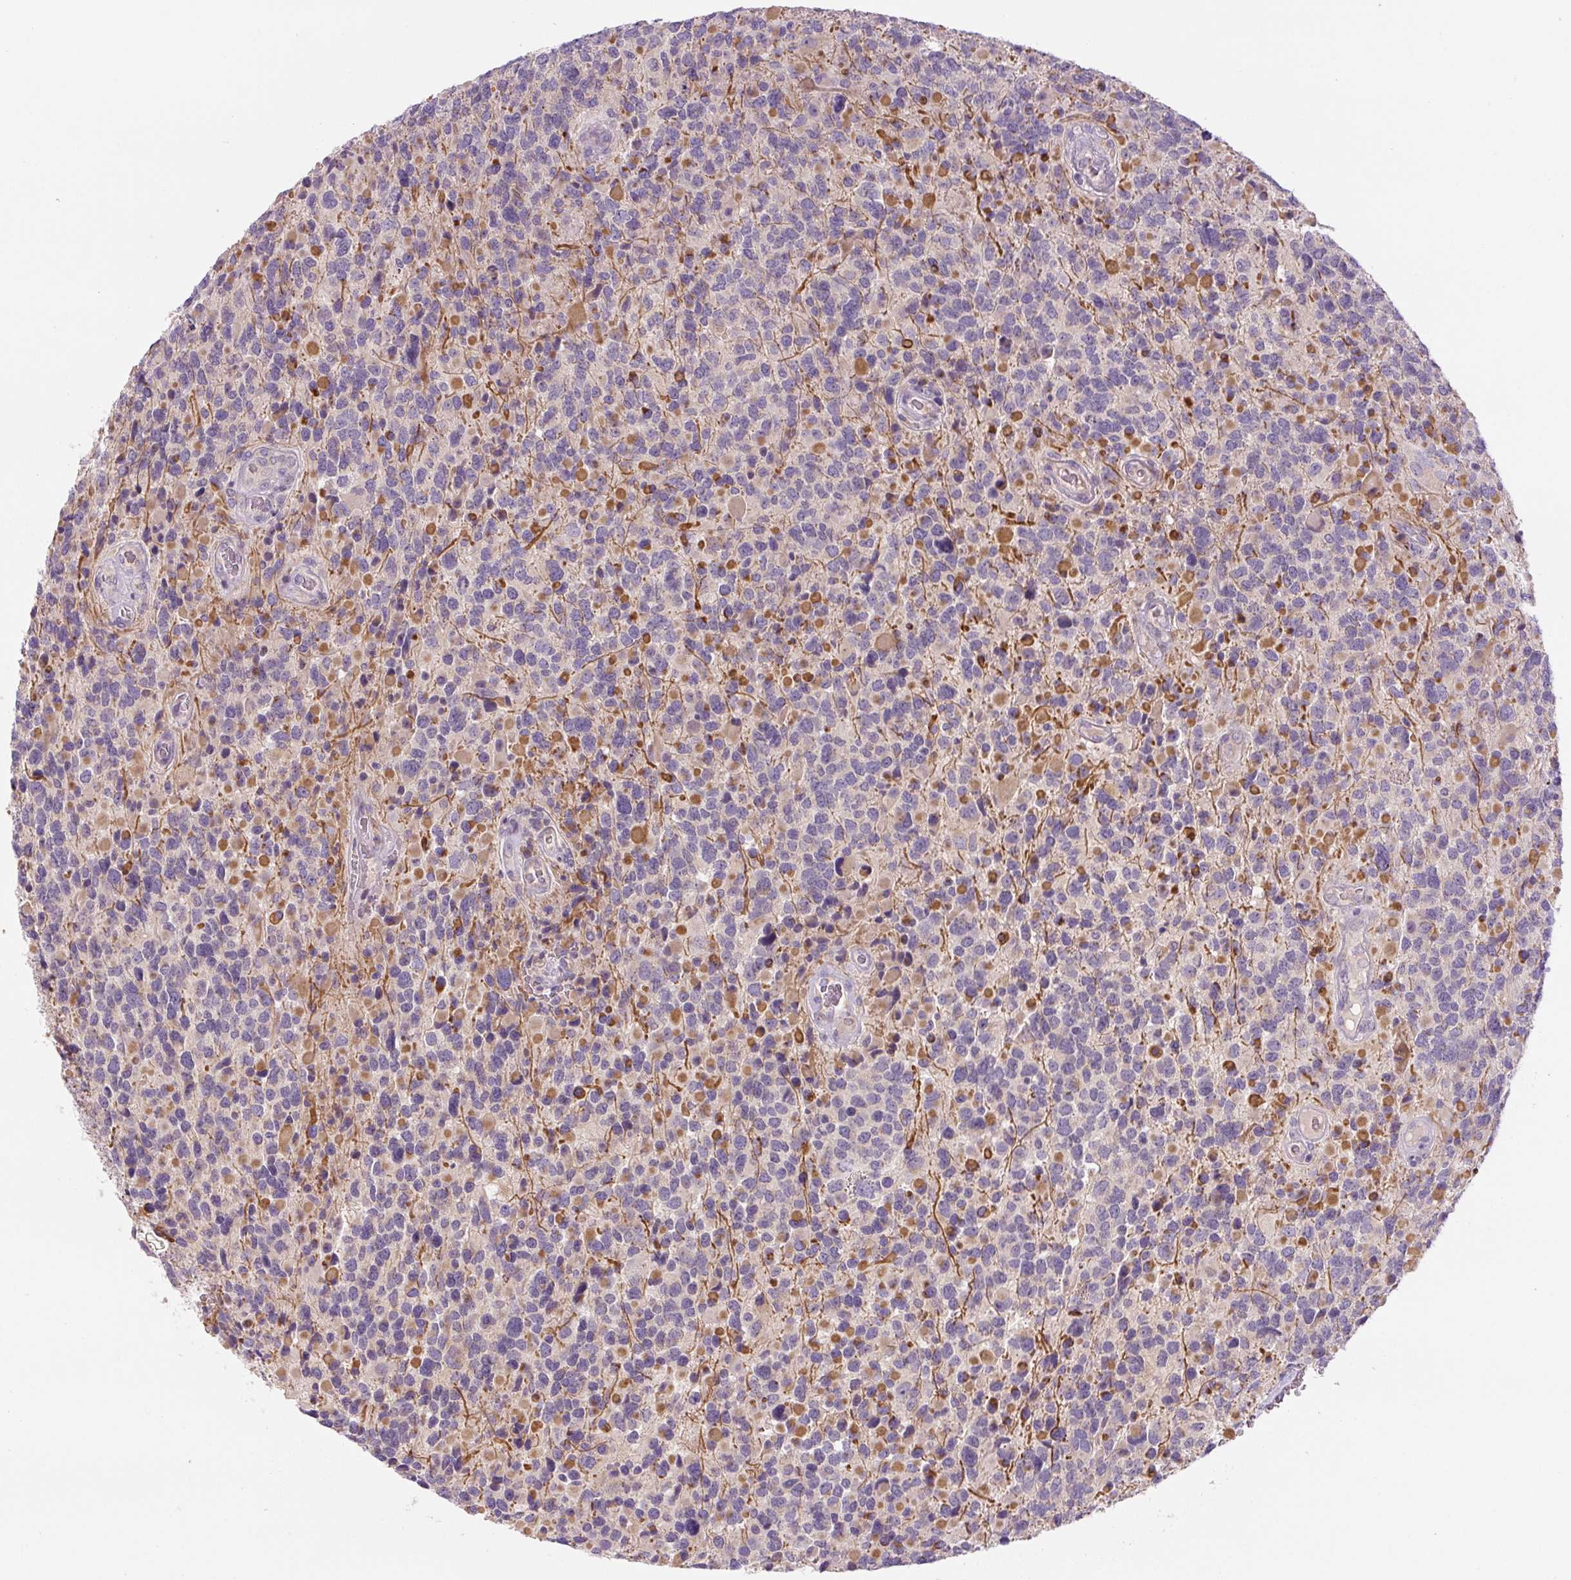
{"staining": {"intensity": "negative", "quantity": "none", "location": "none"}, "tissue": "glioma", "cell_type": "Tumor cells", "image_type": "cancer", "snomed": [{"axis": "morphology", "description": "Glioma, malignant, High grade"}, {"axis": "topography", "description": "Brain"}], "caption": "IHC micrograph of neoplastic tissue: glioma stained with DAB displays no significant protein staining in tumor cells. The staining was performed using DAB to visualize the protein expression in brown, while the nuclei were stained in blue with hematoxylin (Magnification: 20x).", "gene": "YIF1B", "patient": {"sex": "female", "age": 40}}